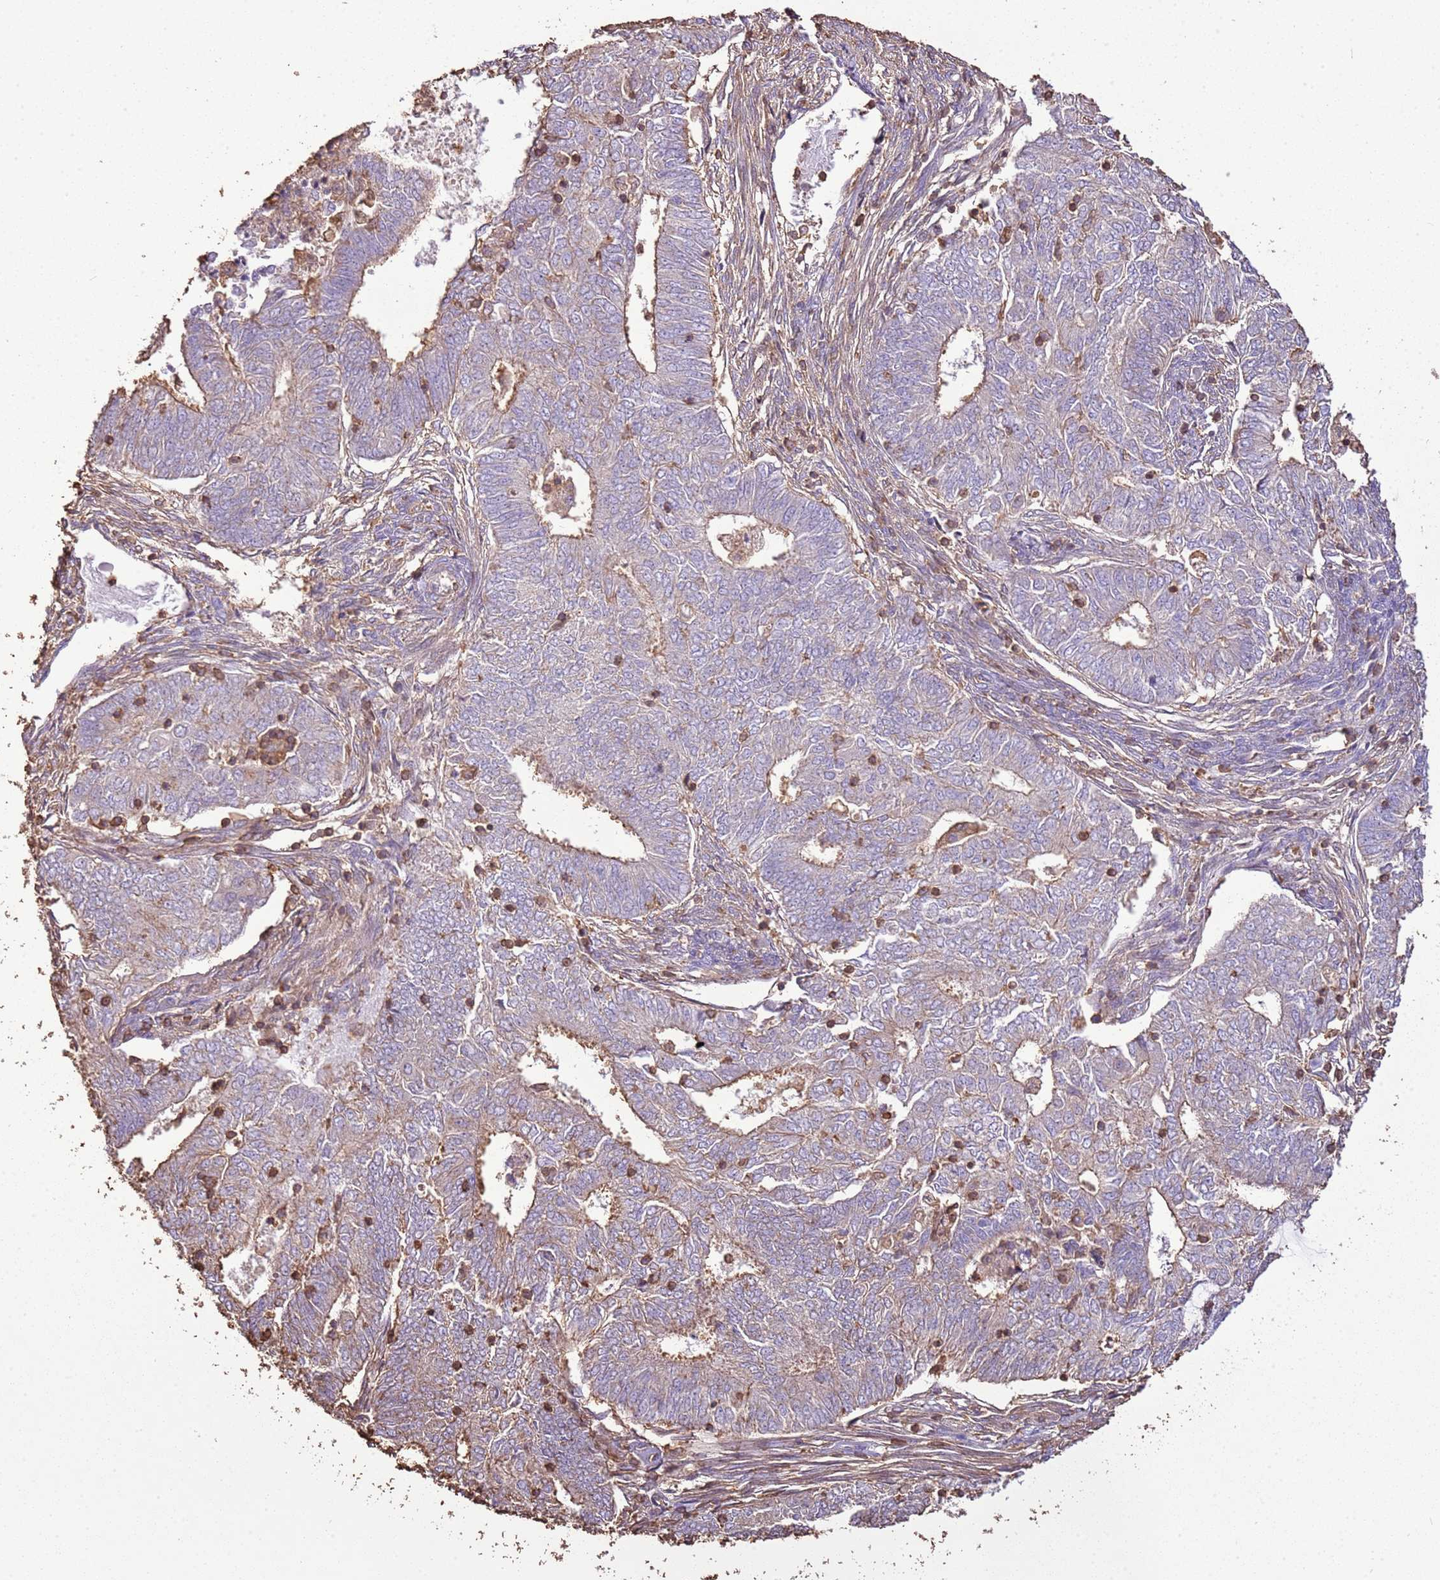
{"staining": {"intensity": "moderate", "quantity": "<25%", "location": "cytoplasmic/membranous"}, "tissue": "endometrial cancer", "cell_type": "Tumor cells", "image_type": "cancer", "snomed": [{"axis": "morphology", "description": "Adenocarcinoma, NOS"}, {"axis": "topography", "description": "Endometrium"}], "caption": "This is an image of immunohistochemistry staining of endometrial cancer (adenocarcinoma), which shows moderate staining in the cytoplasmic/membranous of tumor cells.", "gene": "ARL10", "patient": {"sex": "female", "age": 62}}